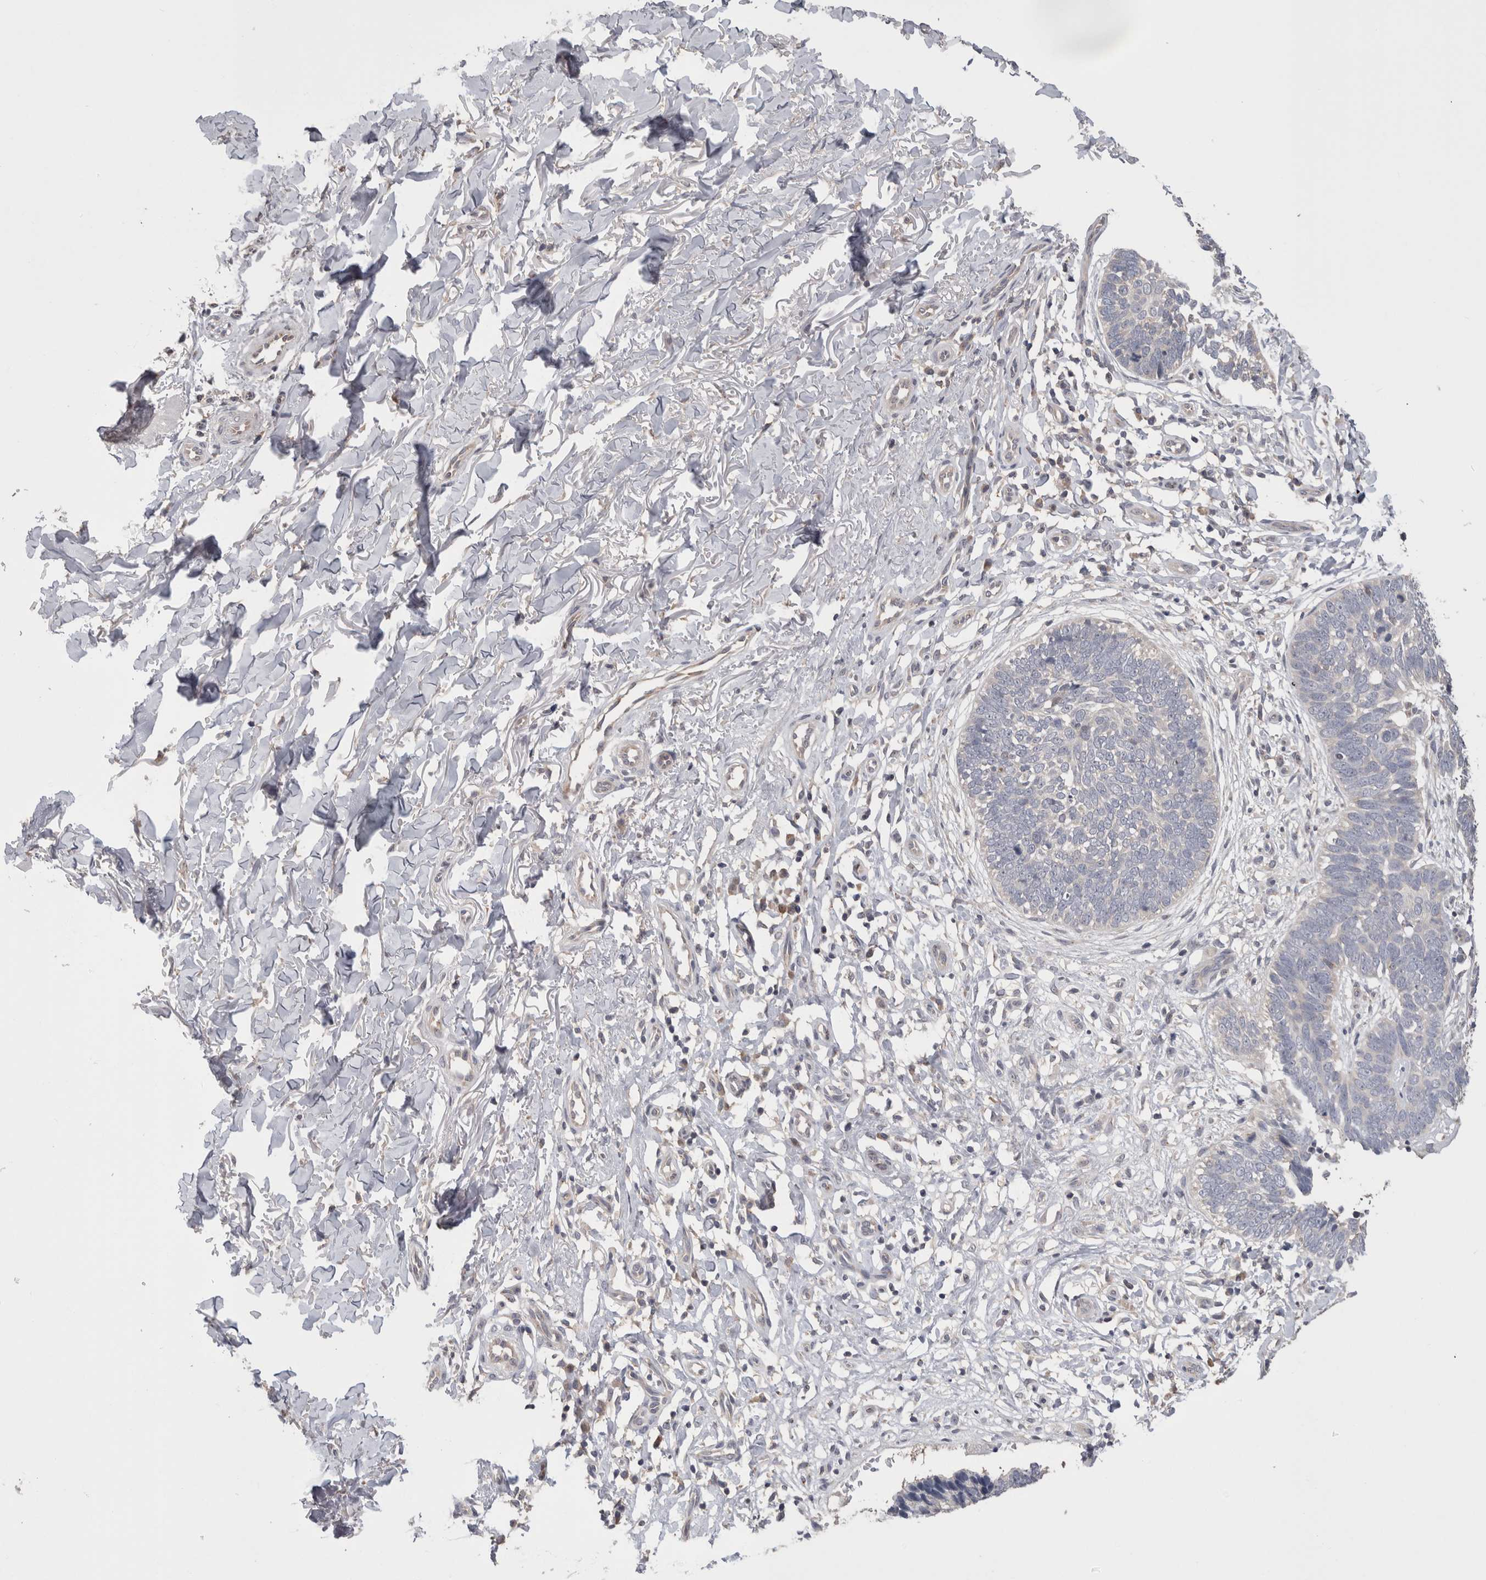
{"staining": {"intensity": "negative", "quantity": "none", "location": "none"}, "tissue": "skin cancer", "cell_type": "Tumor cells", "image_type": "cancer", "snomed": [{"axis": "morphology", "description": "Normal tissue, NOS"}, {"axis": "morphology", "description": "Basal cell carcinoma"}, {"axis": "topography", "description": "Skin"}], "caption": "This histopathology image is of skin basal cell carcinoma stained with immunohistochemistry to label a protein in brown with the nuclei are counter-stained blue. There is no positivity in tumor cells. The staining is performed using DAB (3,3'-diaminobenzidine) brown chromogen with nuclei counter-stained in using hematoxylin.", "gene": "DCTN6", "patient": {"sex": "male", "age": 77}}